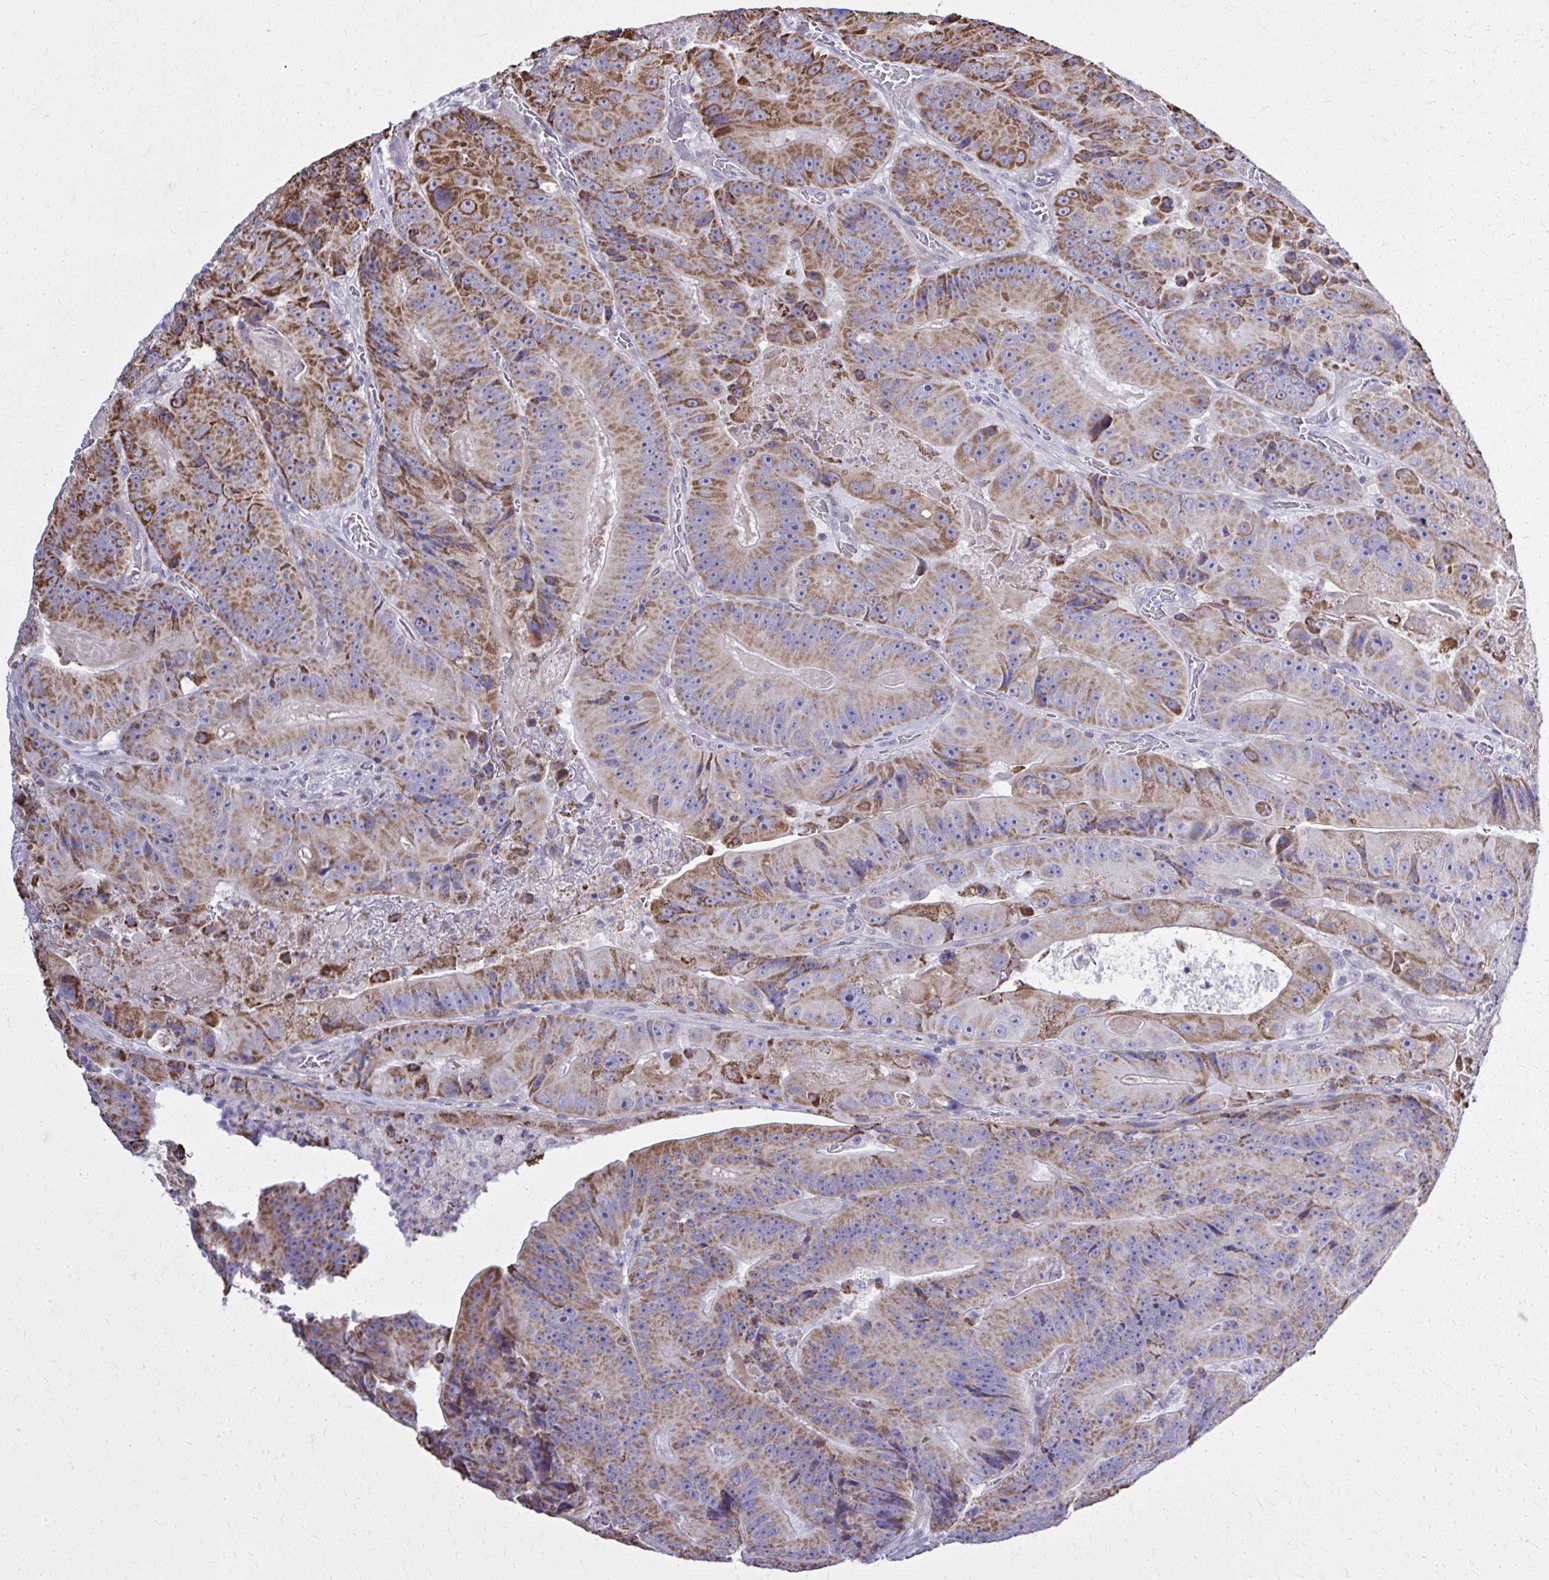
{"staining": {"intensity": "moderate", "quantity": ">75%", "location": "cytoplasmic/membranous"}, "tissue": "colorectal cancer", "cell_type": "Tumor cells", "image_type": "cancer", "snomed": [{"axis": "morphology", "description": "Adenocarcinoma, NOS"}, {"axis": "topography", "description": "Colon"}], "caption": "A histopathology image of colorectal cancer (adenocarcinoma) stained for a protein reveals moderate cytoplasmic/membranous brown staining in tumor cells.", "gene": "ZNF362", "patient": {"sex": "female", "age": 86}}